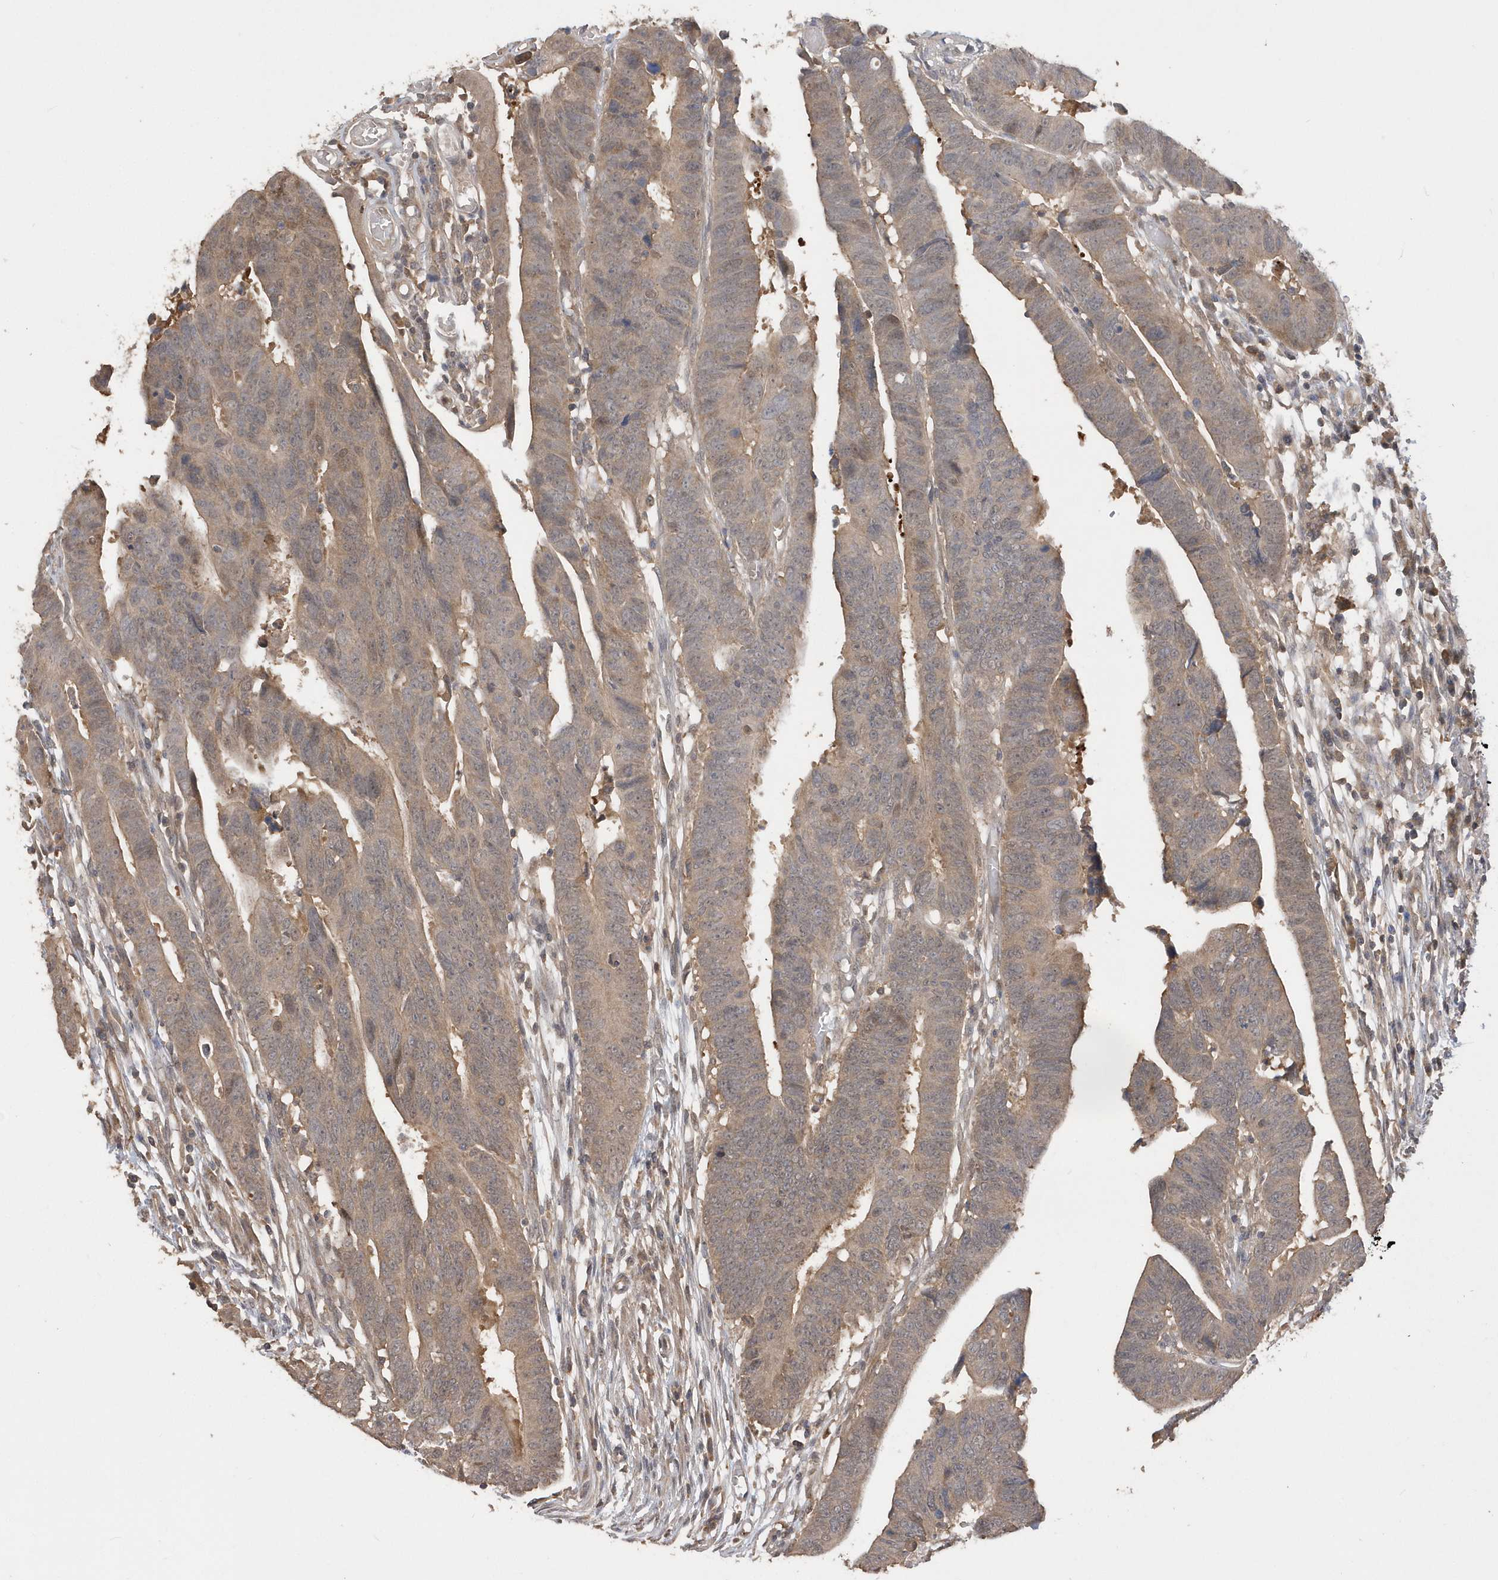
{"staining": {"intensity": "weak", "quantity": ">75%", "location": "cytoplasmic/membranous"}, "tissue": "colorectal cancer", "cell_type": "Tumor cells", "image_type": "cancer", "snomed": [{"axis": "morphology", "description": "Adenocarcinoma, NOS"}, {"axis": "topography", "description": "Rectum"}], "caption": "Tumor cells reveal low levels of weak cytoplasmic/membranous positivity in about >75% of cells in colorectal cancer.", "gene": "RPE", "patient": {"sex": "female", "age": 65}}